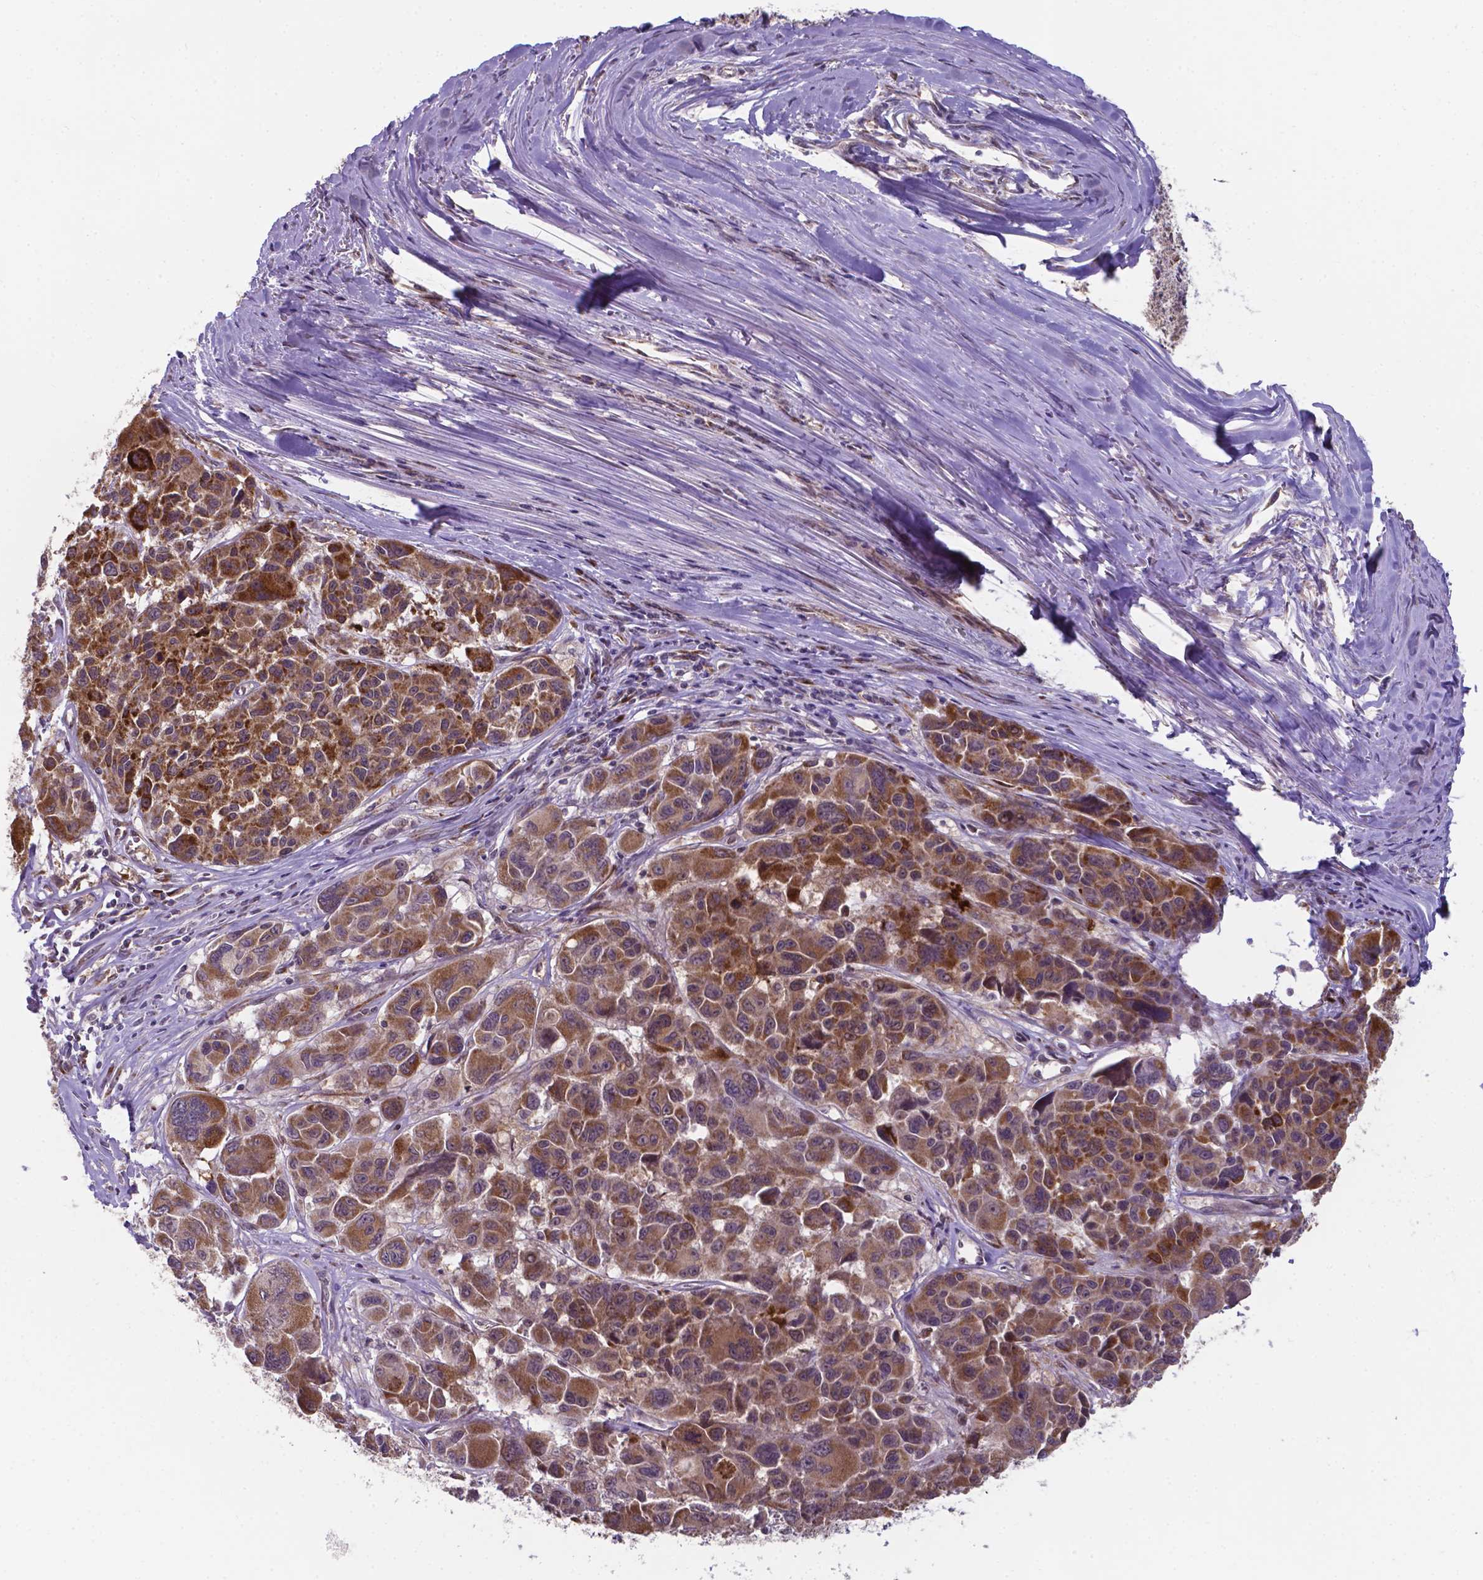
{"staining": {"intensity": "moderate", "quantity": ">75%", "location": "cytoplasmic/membranous"}, "tissue": "melanoma", "cell_type": "Tumor cells", "image_type": "cancer", "snomed": [{"axis": "morphology", "description": "Malignant melanoma, NOS"}, {"axis": "topography", "description": "Skin"}], "caption": "Protein staining demonstrates moderate cytoplasmic/membranous staining in approximately >75% of tumor cells in melanoma.", "gene": "FAM114A1", "patient": {"sex": "female", "age": 66}}